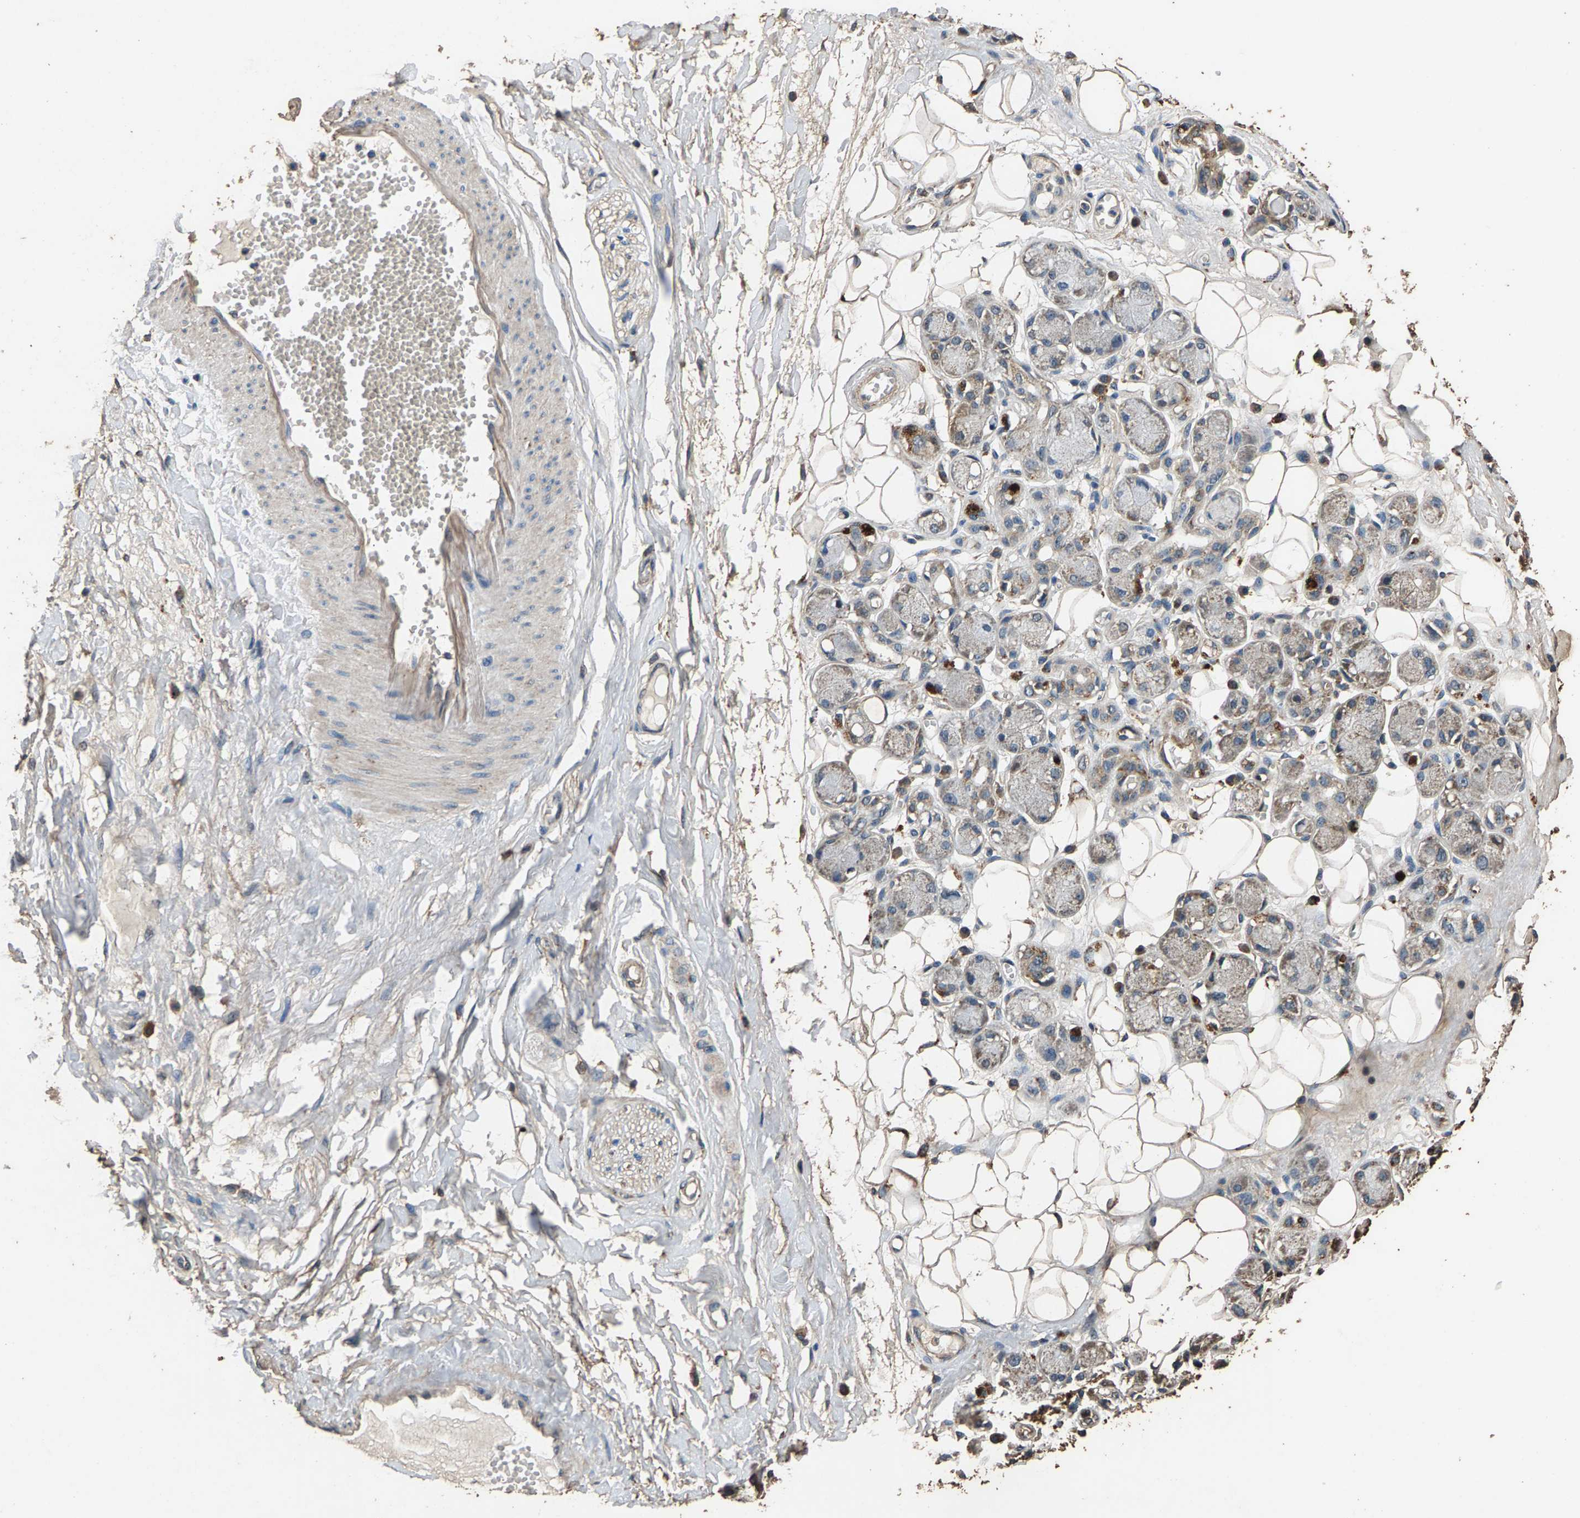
{"staining": {"intensity": "strong", "quantity": ">75%", "location": "cytoplasmic/membranous"}, "tissue": "adipose tissue", "cell_type": "Adipocytes", "image_type": "normal", "snomed": [{"axis": "morphology", "description": "Normal tissue, NOS"}, {"axis": "morphology", "description": "Inflammation, NOS"}, {"axis": "topography", "description": "Salivary gland"}, {"axis": "topography", "description": "Peripheral nerve tissue"}], "caption": "Strong cytoplasmic/membranous protein expression is identified in approximately >75% of adipocytes in adipose tissue. The staining was performed using DAB (3,3'-diaminobenzidine) to visualize the protein expression in brown, while the nuclei were stained in blue with hematoxylin (Magnification: 20x).", "gene": "MRPL27", "patient": {"sex": "female", "age": 75}}